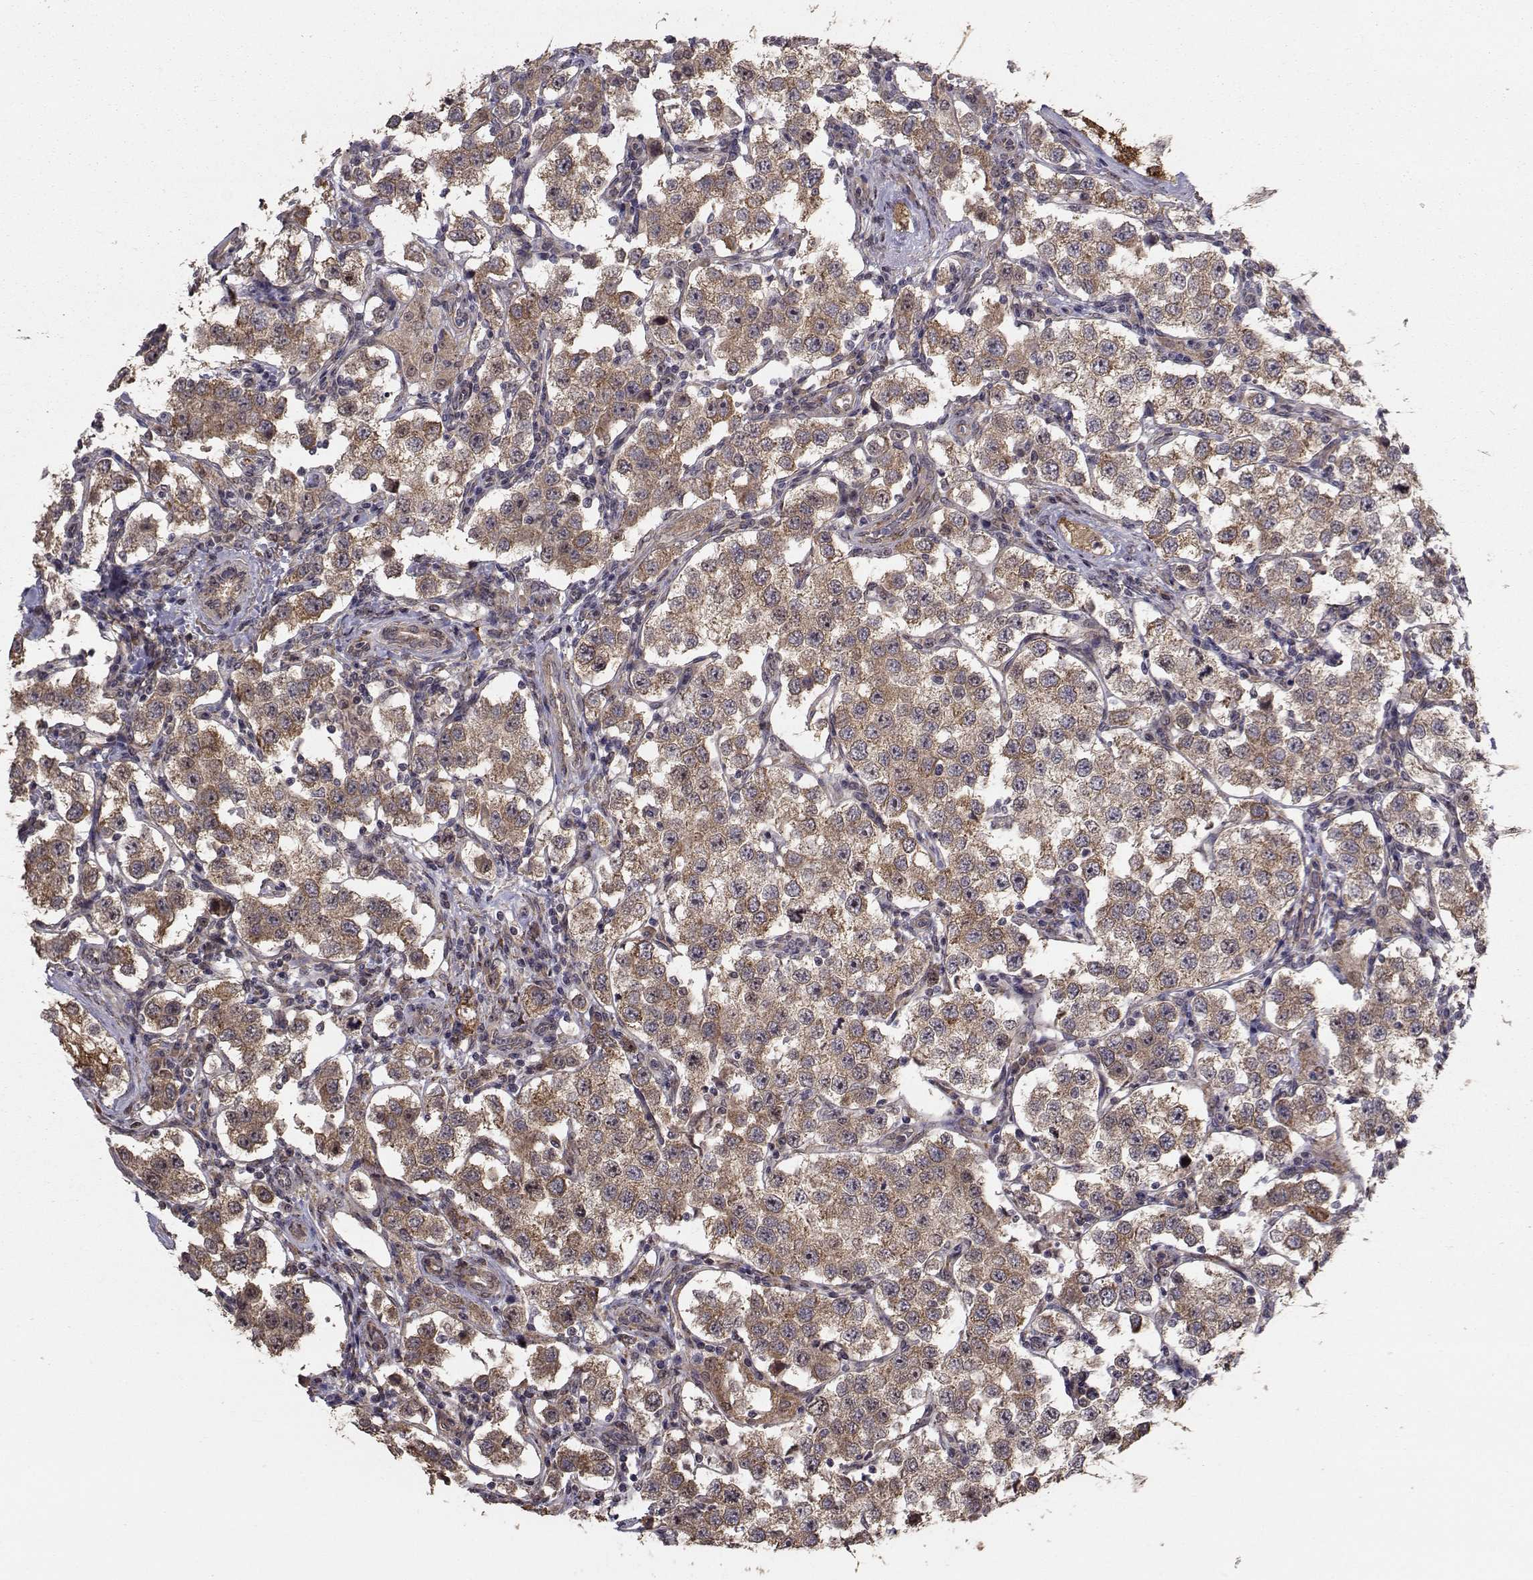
{"staining": {"intensity": "weak", "quantity": ">75%", "location": "cytoplasmic/membranous"}, "tissue": "testis cancer", "cell_type": "Tumor cells", "image_type": "cancer", "snomed": [{"axis": "morphology", "description": "Seminoma, NOS"}, {"axis": "topography", "description": "Testis"}], "caption": "Immunohistochemical staining of human testis cancer displays weak cytoplasmic/membranous protein positivity in approximately >75% of tumor cells. Using DAB (brown) and hematoxylin (blue) stains, captured at high magnification using brightfield microscopy.", "gene": "TRIP10", "patient": {"sex": "male", "age": 37}}